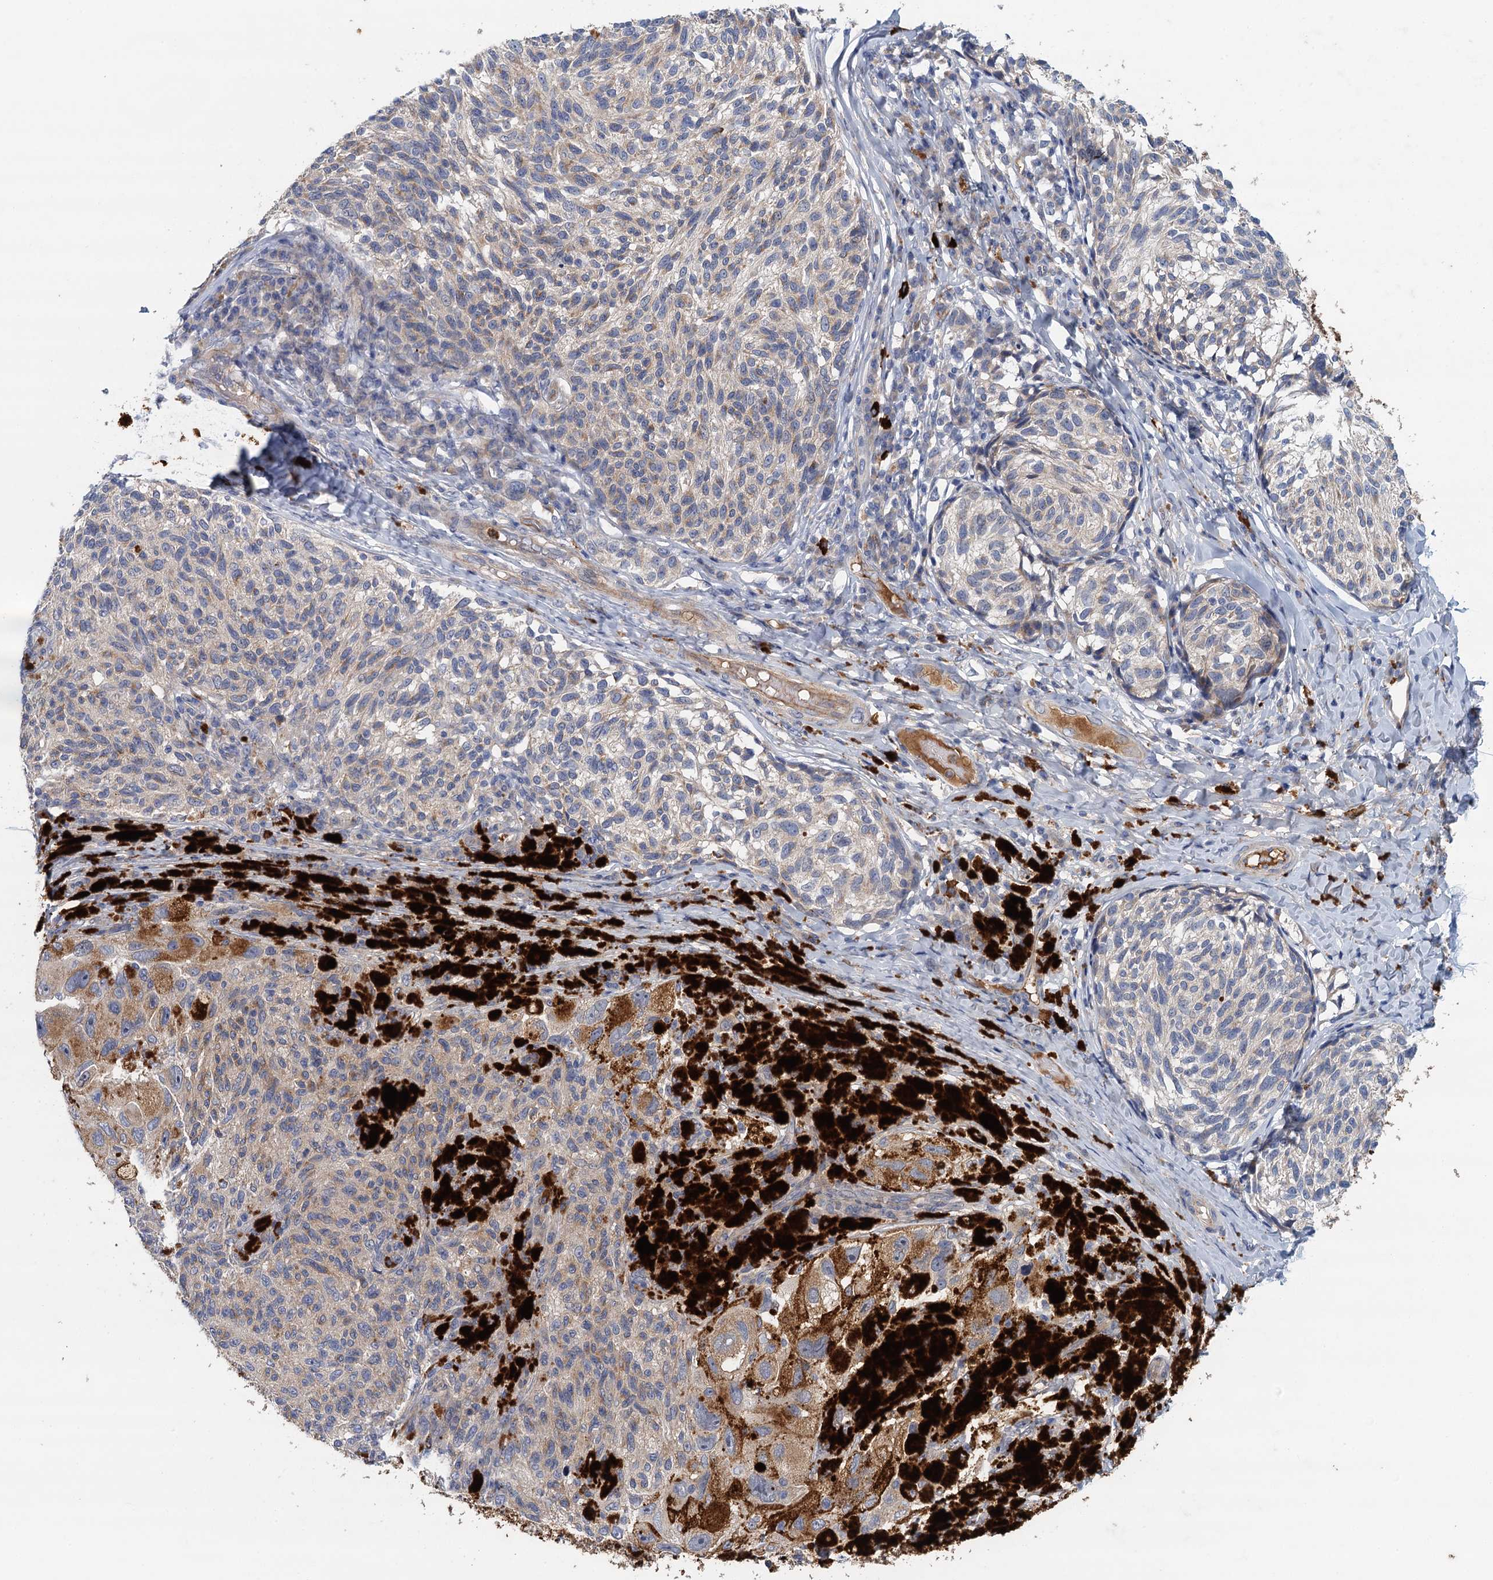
{"staining": {"intensity": "moderate", "quantity": "<25%", "location": "cytoplasmic/membranous"}, "tissue": "melanoma", "cell_type": "Tumor cells", "image_type": "cancer", "snomed": [{"axis": "morphology", "description": "Malignant melanoma, NOS"}, {"axis": "topography", "description": "Skin"}], "caption": "Malignant melanoma stained with a brown dye displays moderate cytoplasmic/membranous positive positivity in approximately <25% of tumor cells.", "gene": "TPCN1", "patient": {"sex": "female", "age": 73}}